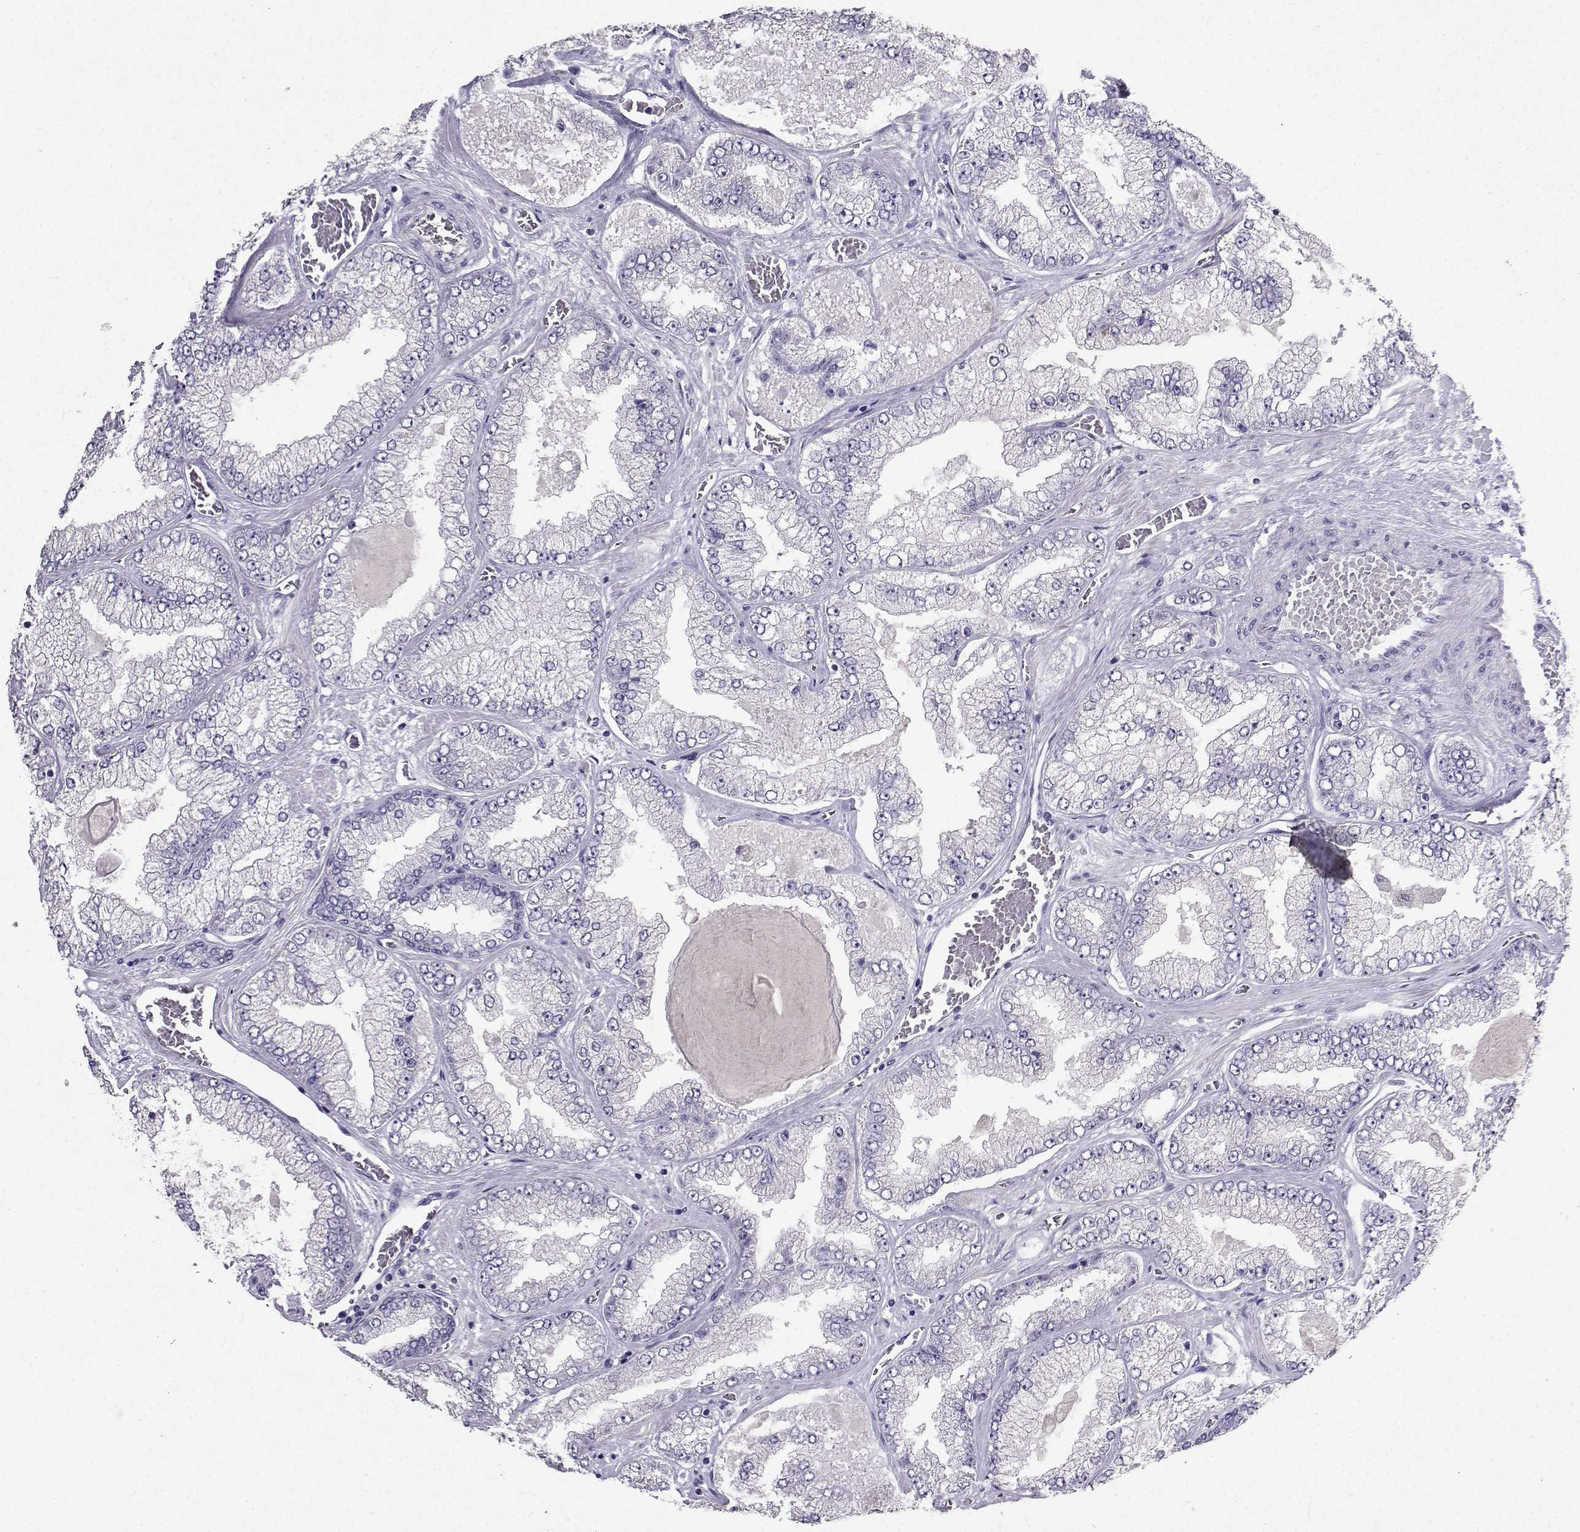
{"staining": {"intensity": "negative", "quantity": "none", "location": "none"}, "tissue": "prostate cancer", "cell_type": "Tumor cells", "image_type": "cancer", "snomed": [{"axis": "morphology", "description": "Adenocarcinoma, Low grade"}, {"axis": "topography", "description": "Prostate"}], "caption": "DAB immunohistochemical staining of human low-grade adenocarcinoma (prostate) exhibits no significant expression in tumor cells. The staining was performed using DAB (3,3'-diaminobenzidine) to visualize the protein expression in brown, while the nuclei were stained in blue with hematoxylin (Magnification: 20x).", "gene": "SPAG11B", "patient": {"sex": "male", "age": 57}}